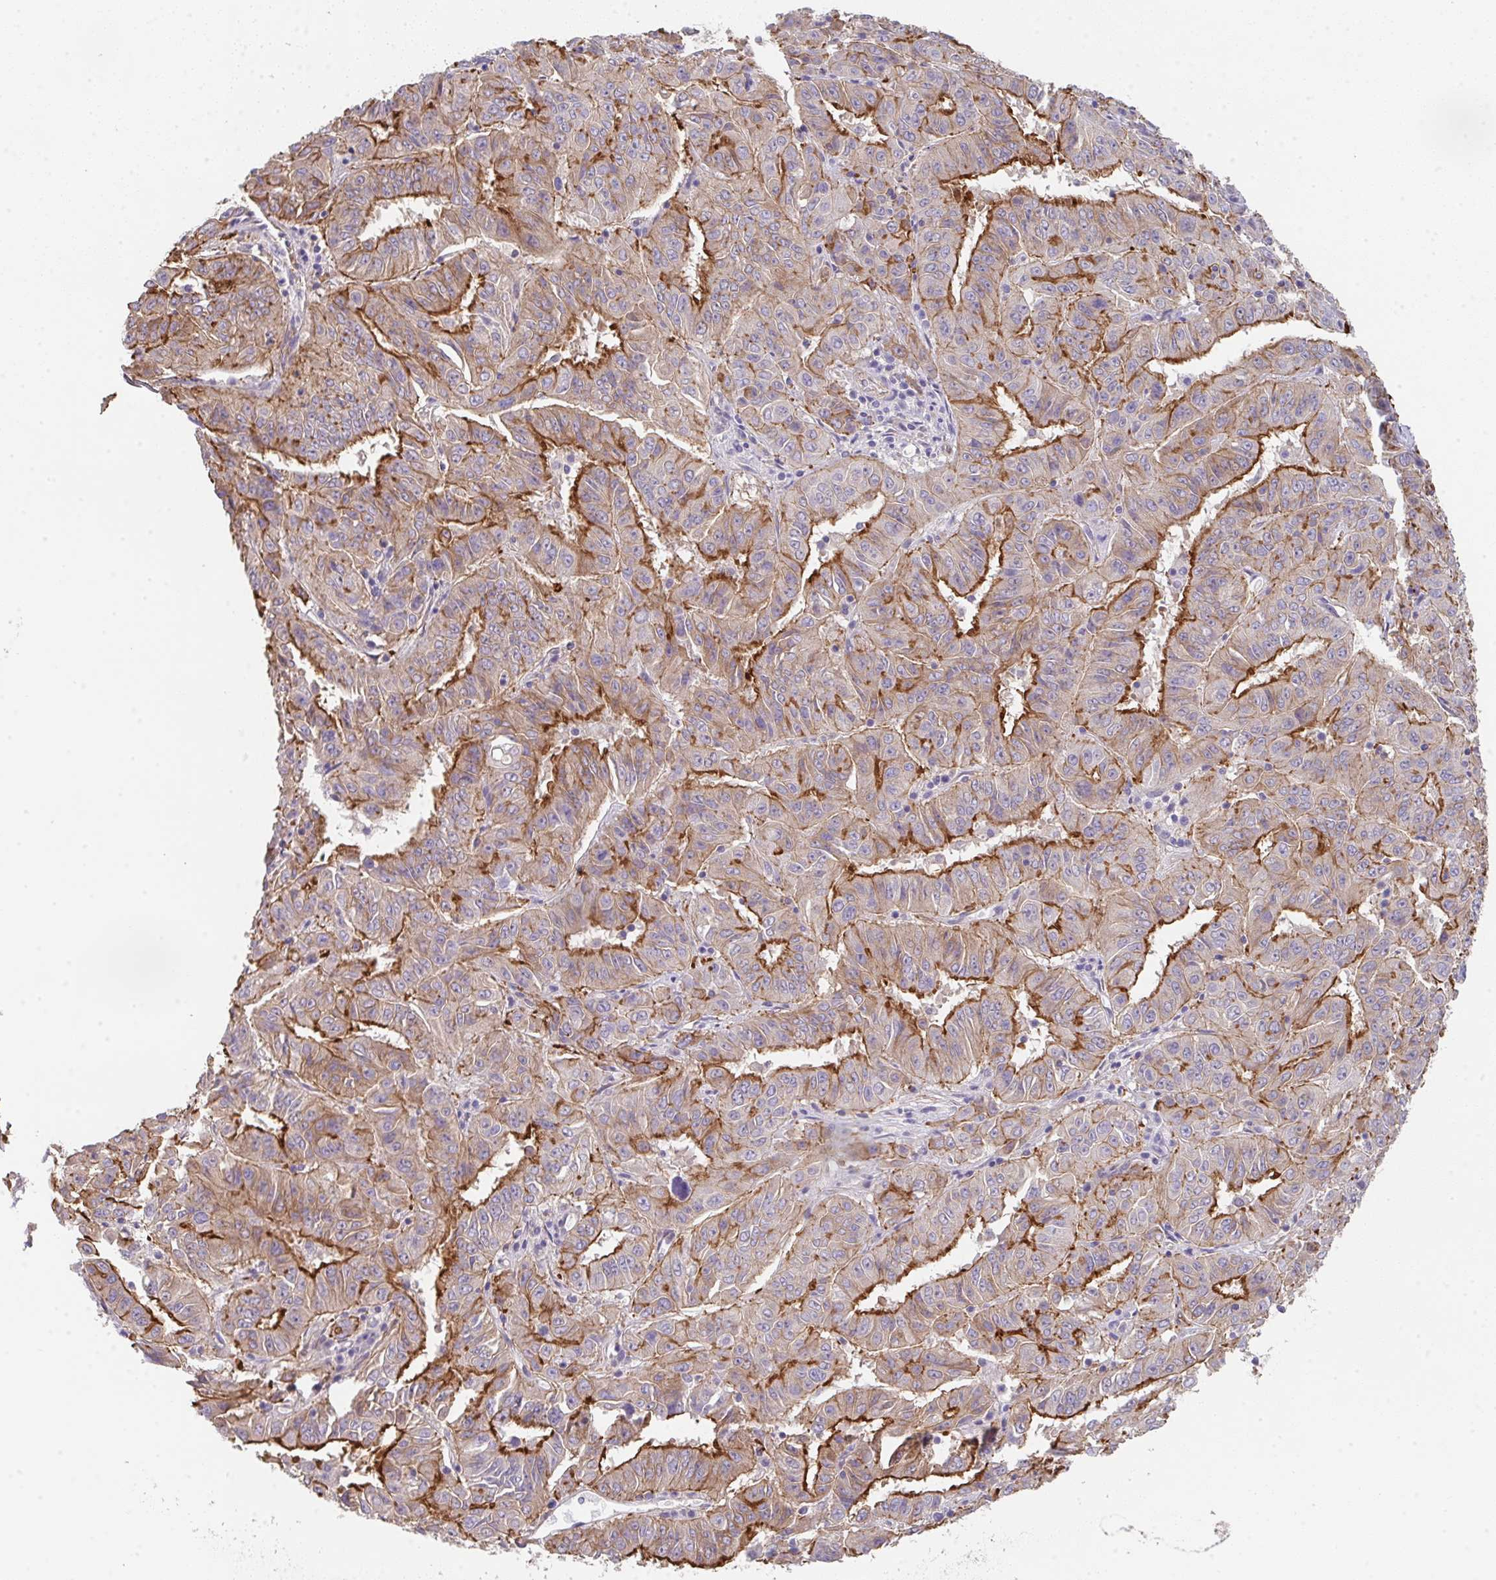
{"staining": {"intensity": "strong", "quantity": "25%-75%", "location": "cytoplasmic/membranous"}, "tissue": "pancreatic cancer", "cell_type": "Tumor cells", "image_type": "cancer", "snomed": [{"axis": "morphology", "description": "Adenocarcinoma, NOS"}, {"axis": "topography", "description": "Pancreas"}], "caption": "An immunohistochemistry (IHC) image of neoplastic tissue is shown. Protein staining in brown labels strong cytoplasmic/membranous positivity in pancreatic adenocarcinoma within tumor cells.", "gene": "DBN1", "patient": {"sex": "male", "age": 63}}